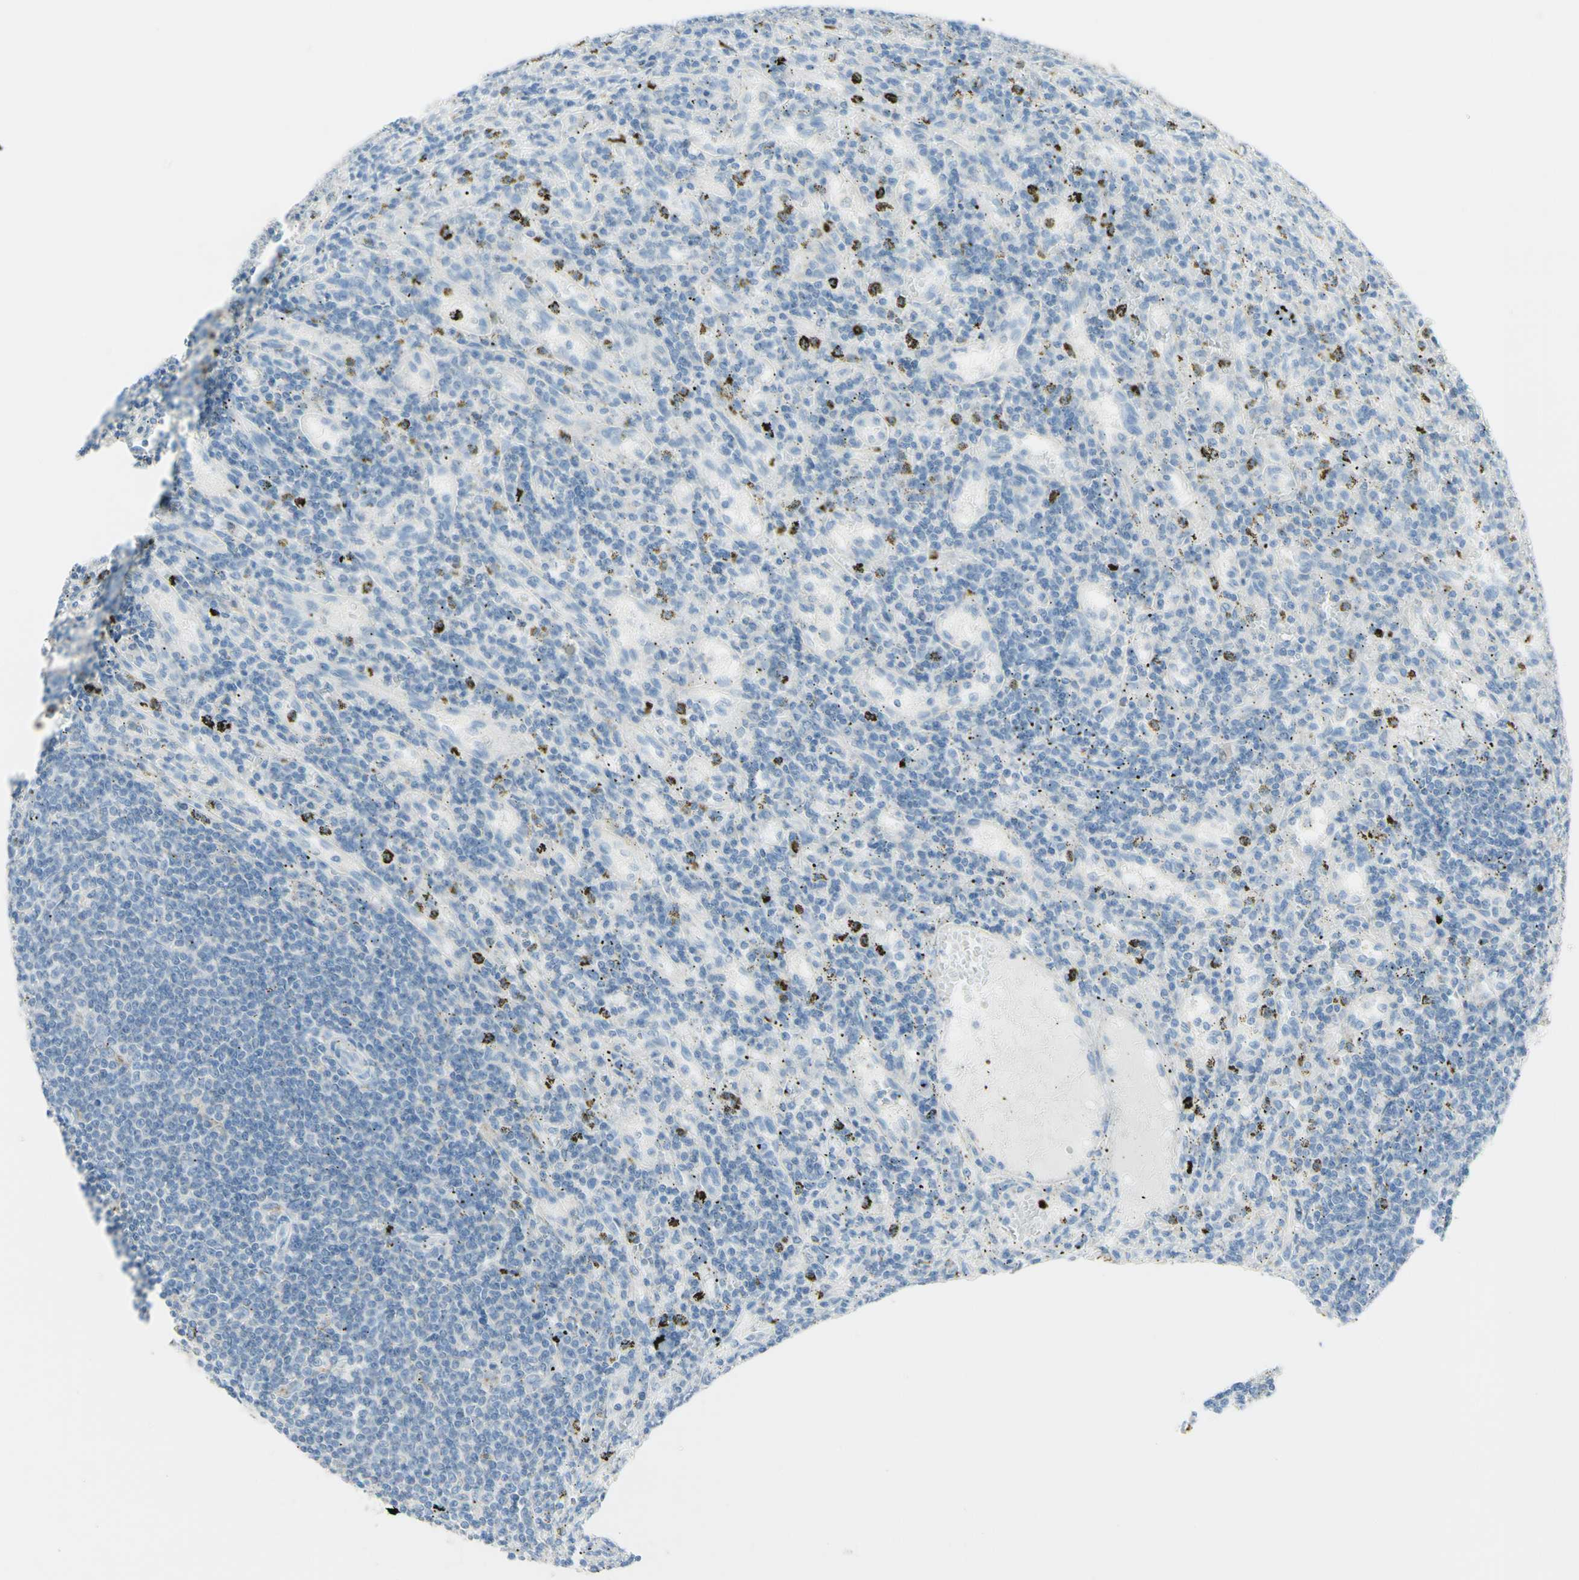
{"staining": {"intensity": "strong", "quantity": "<25%", "location": "cytoplasmic/membranous"}, "tissue": "lymphoma", "cell_type": "Tumor cells", "image_type": "cancer", "snomed": [{"axis": "morphology", "description": "Malignant lymphoma, non-Hodgkin's type, Low grade"}, {"axis": "topography", "description": "Spleen"}], "caption": "A brown stain labels strong cytoplasmic/membranous expression of a protein in human lymphoma tumor cells.", "gene": "TSPAN1", "patient": {"sex": "male", "age": 76}}